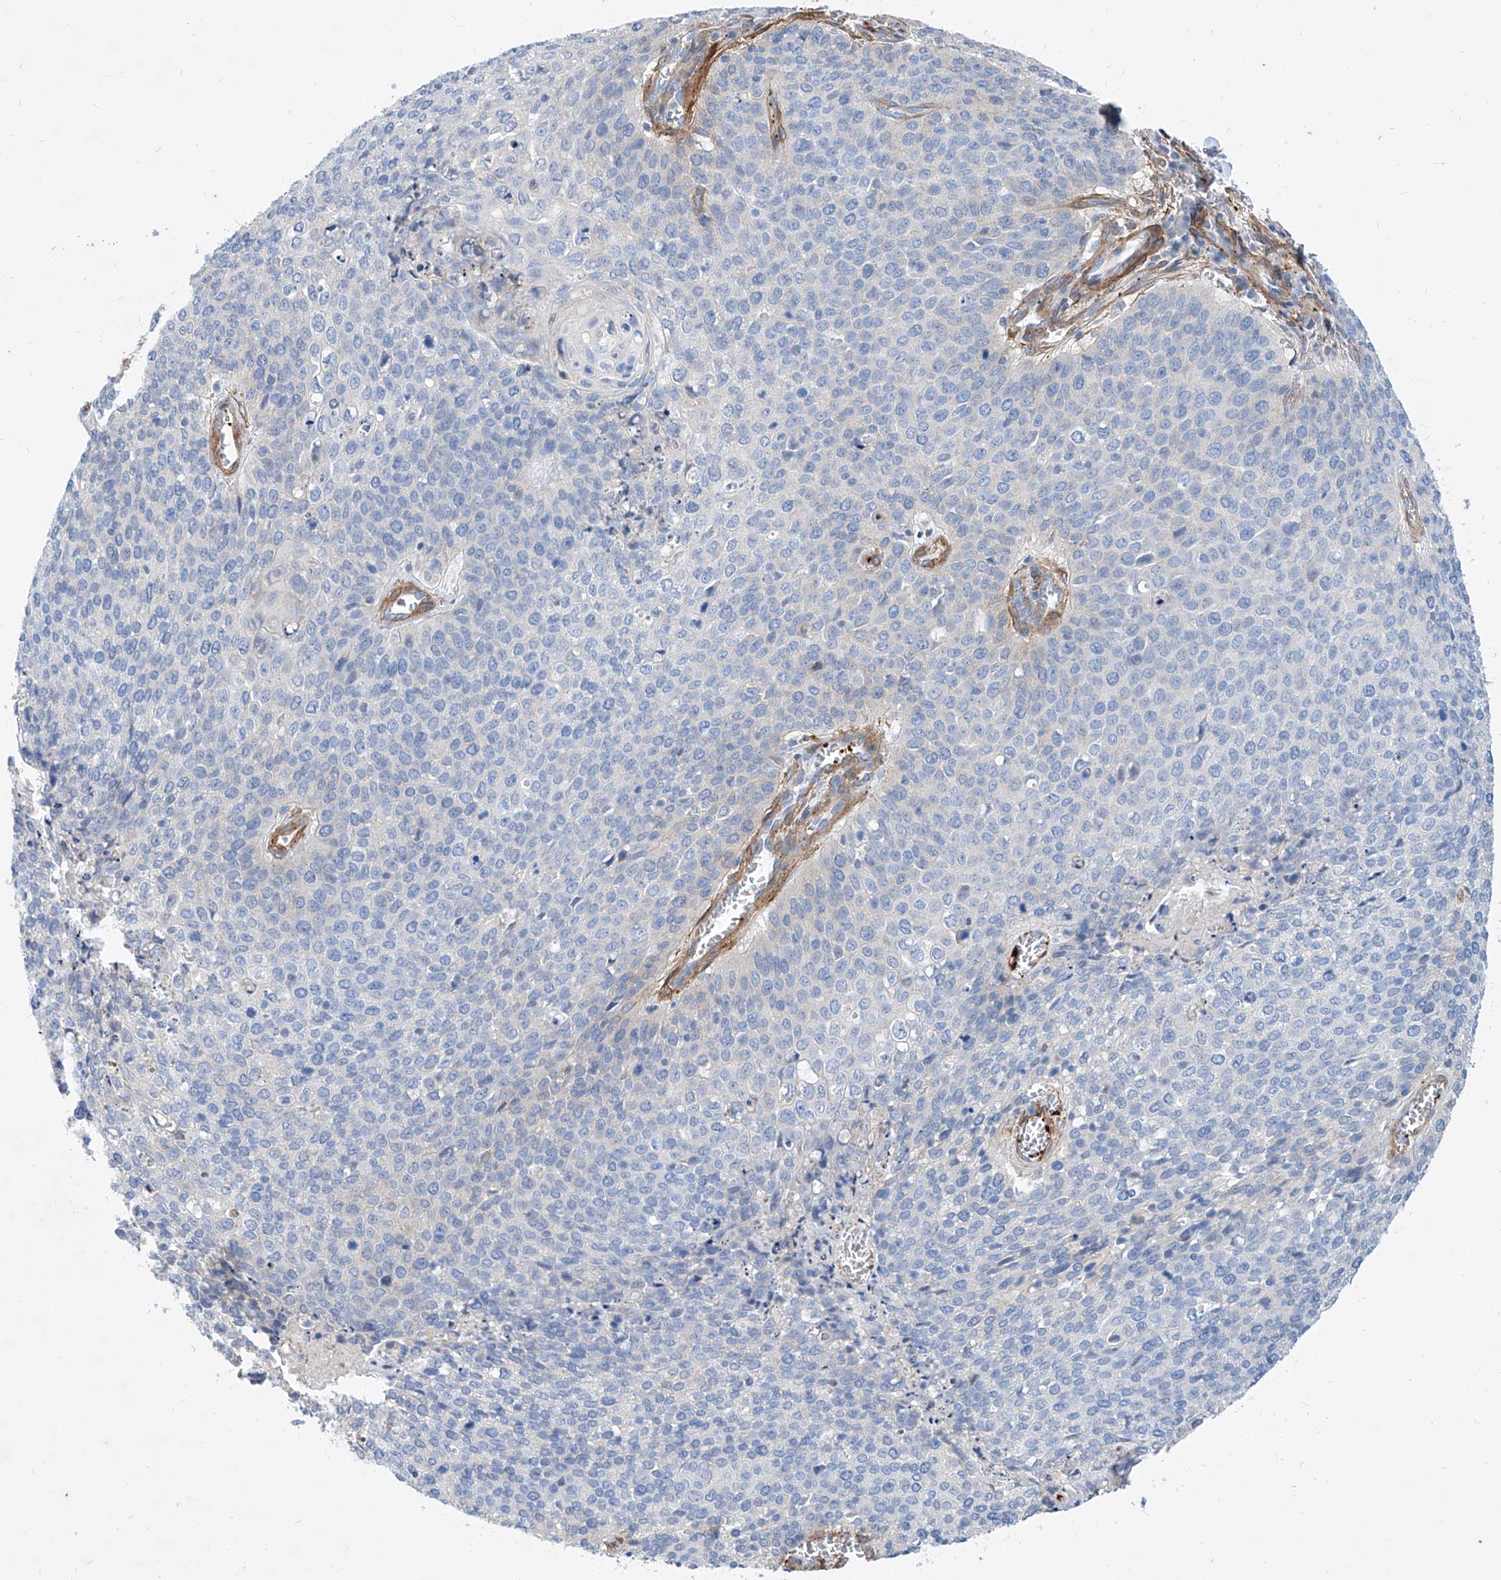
{"staining": {"intensity": "negative", "quantity": "none", "location": "none"}, "tissue": "cervical cancer", "cell_type": "Tumor cells", "image_type": "cancer", "snomed": [{"axis": "morphology", "description": "Squamous cell carcinoma, NOS"}, {"axis": "topography", "description": "Cervix"}], "caption": "DAB immunohistochemical staining of cervical cancer (squamous cell carcinoma) exhibits no significant positivity in tumor cells.", "gene": "TAS2R60", "patient": {"sex": "female", "age": 39}}